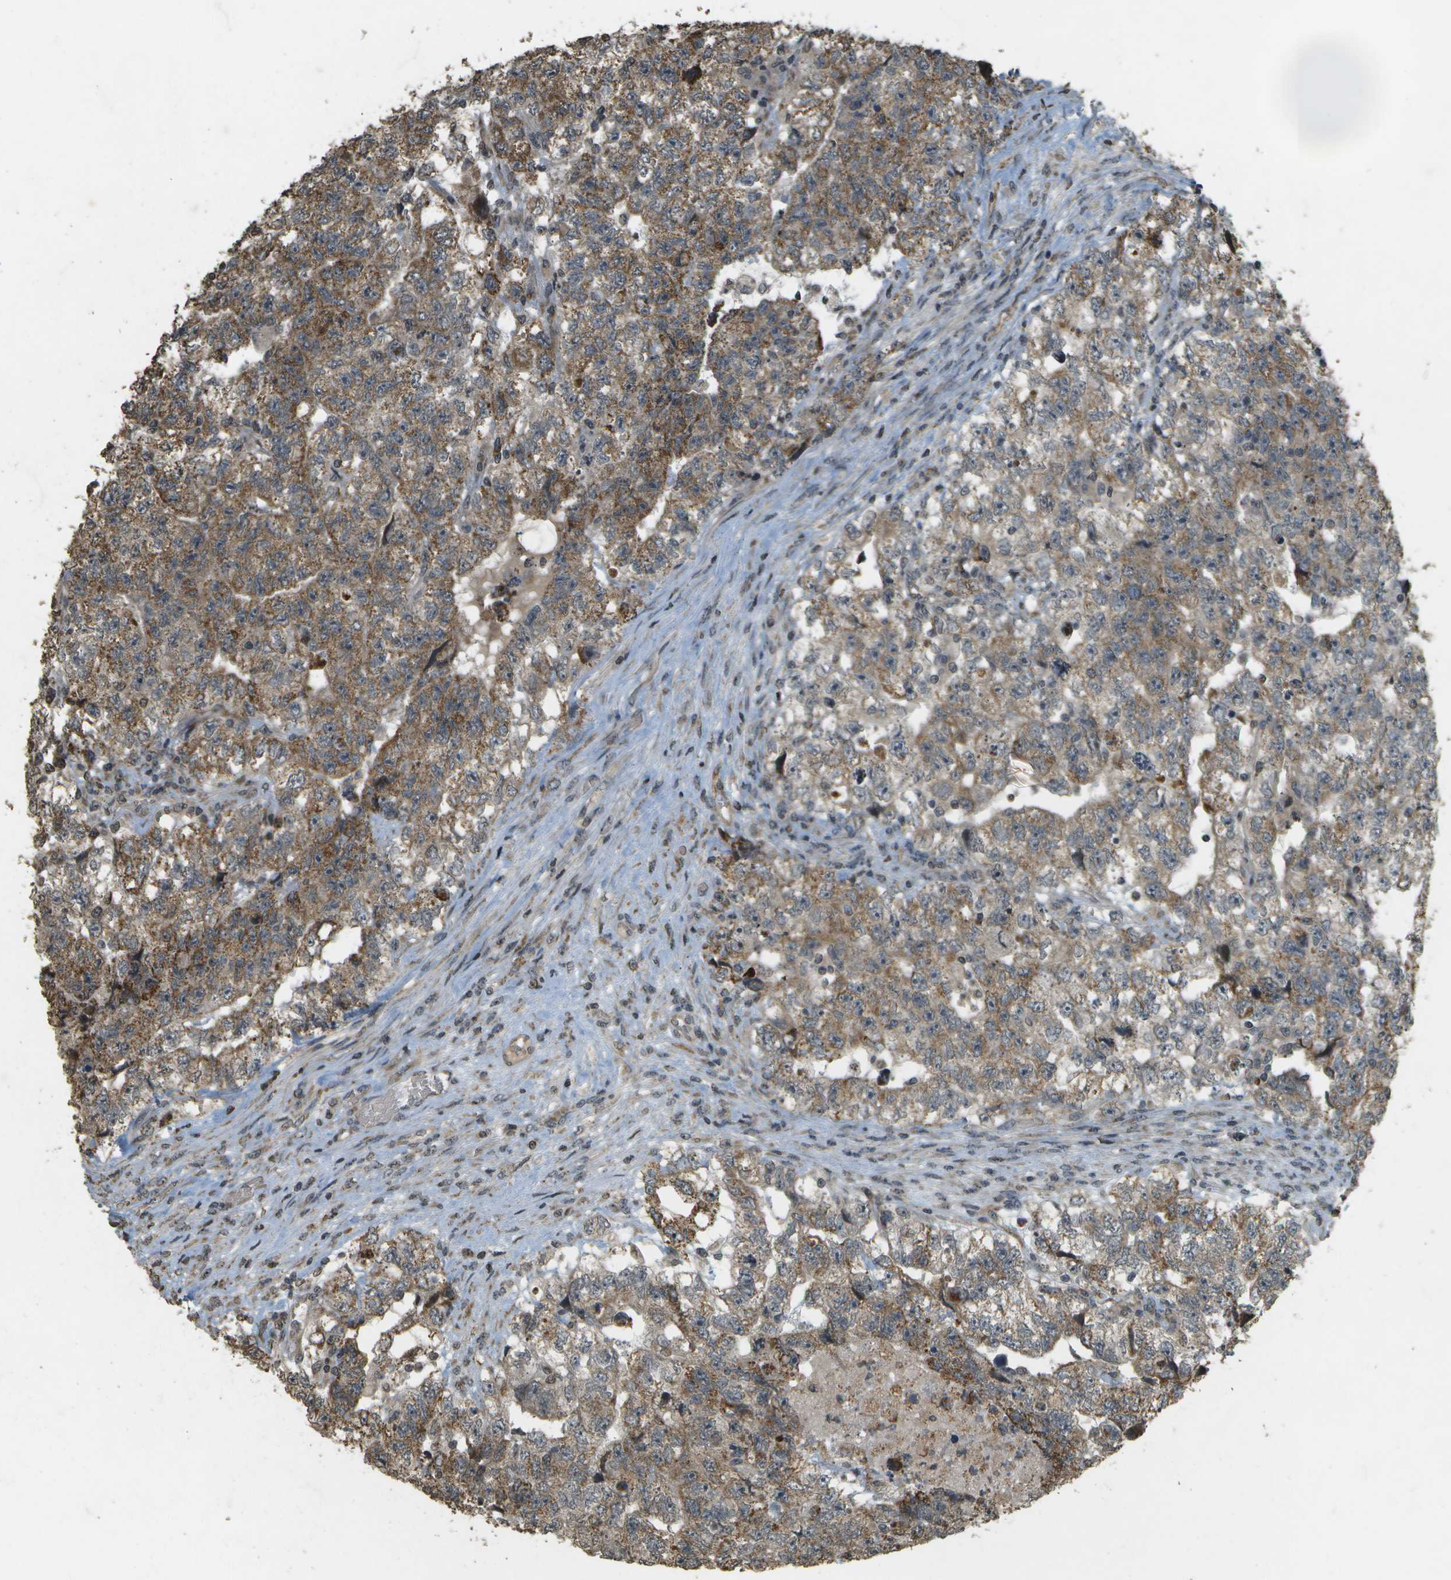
{"staining": {"intensity": "moderate", "quantity": ">75%", "location": "cytoplasmic/membranous"}, "tissue": "testis cancer", "cell_type": "Tumor cells", "image_type": "cancer", "snomed": [{"axis": "morphology", "description": "Carcinoma, Embryonal, NOS"}, {"axis": "topography", "description": "Testis"}], "caption": "Human testis cancer stained with a brown dye exhibits moderate cytoplasmic/membranous positive expression in about >75% of tumor cells.", "gene": "RAB21", "patient": {"sex": "male", "age": 36}}